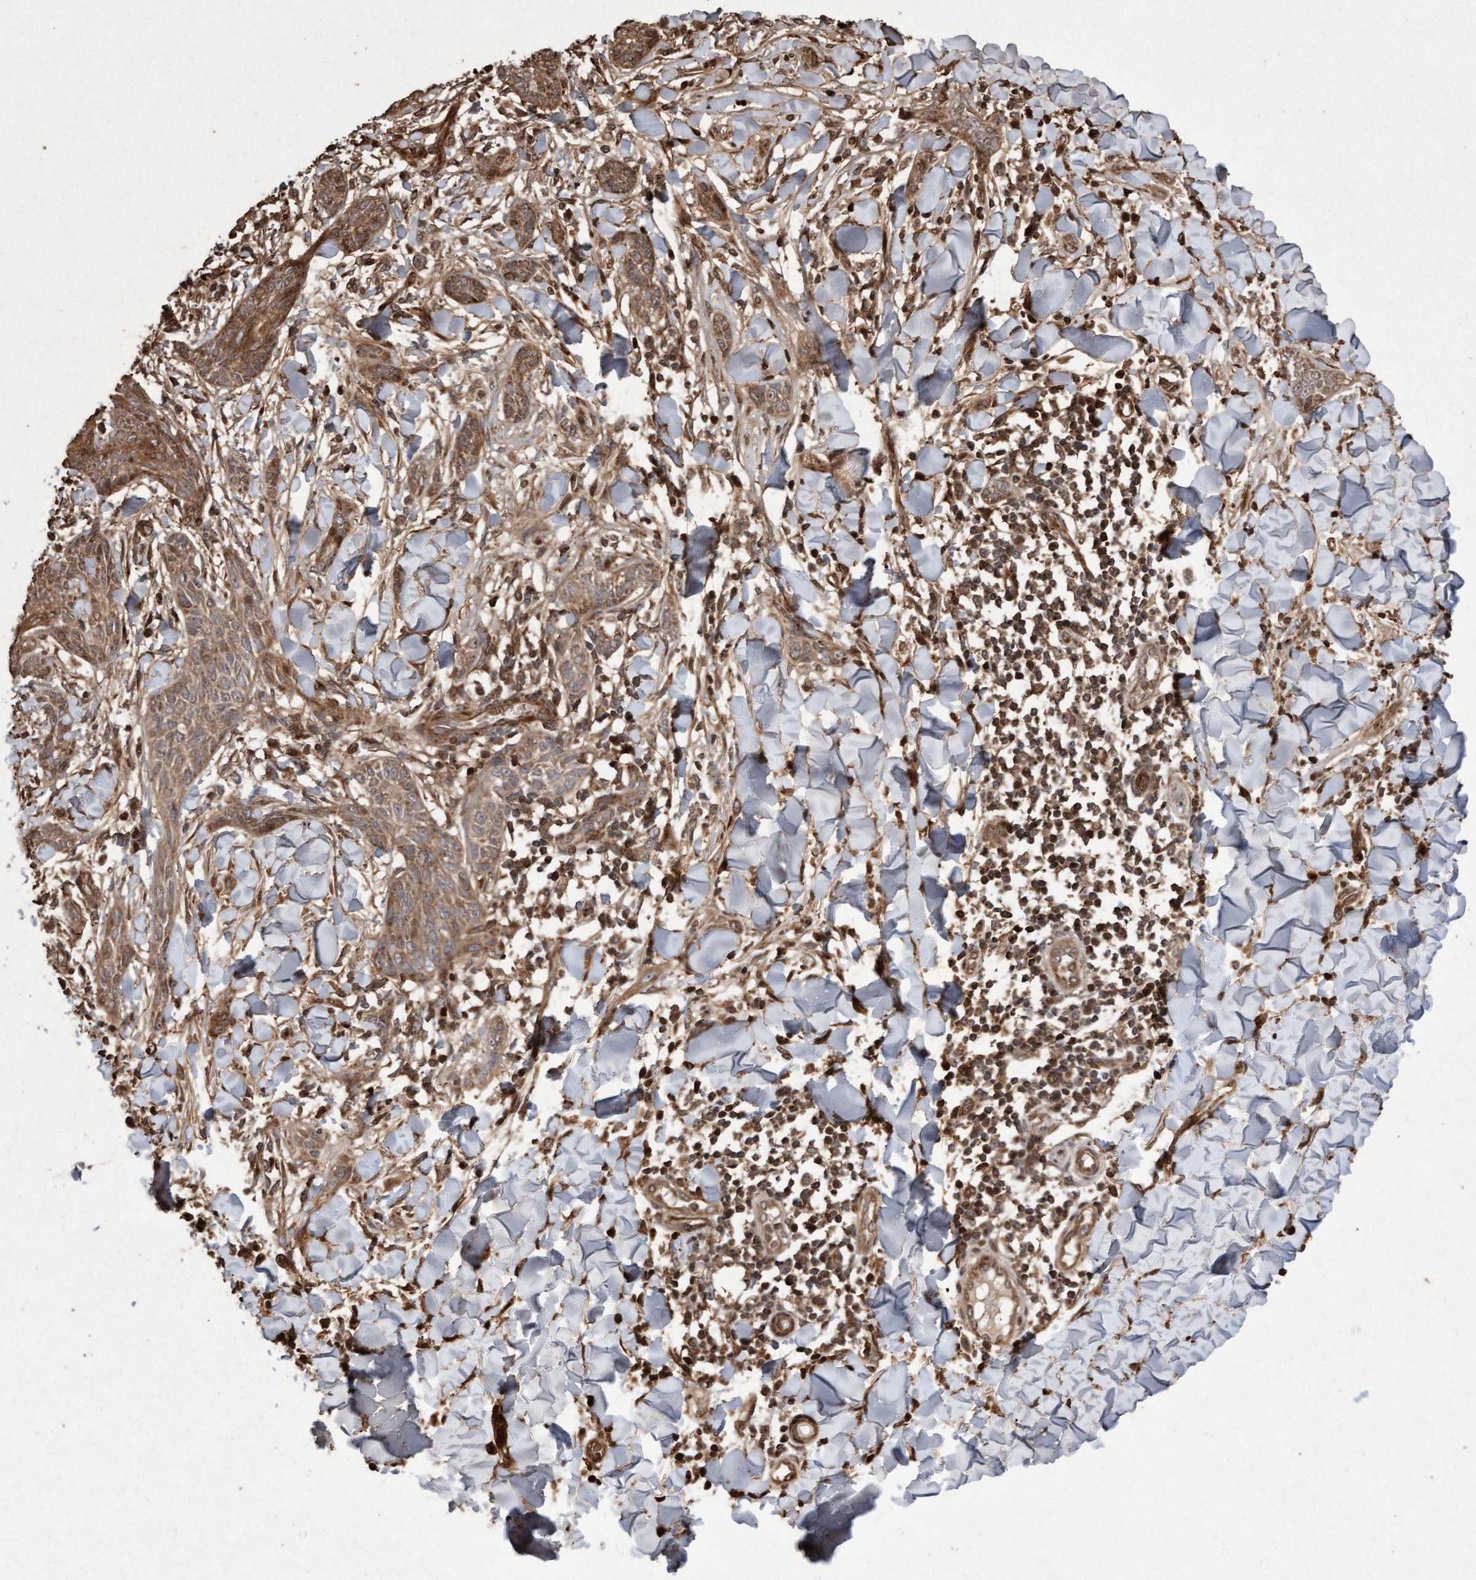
{"staining": {"intensity": "weak", "quantity": ">75%", "location": "cytoplasmic/membranous"}, "tissue": "skin cancer", "cell_type": "Tumor cells", "image_type": "cancer", "snomed": [{"axis": "morphology", "description": "Basal cell carcinoma"}, {"axis": "topography", "description": "Skin"}], "caption": "Protein staining displays weak cytoplasmic/membranous positivity in approximately >75% of tumor cells in skin cancer (basal cell carcinoma).", "gene": "OSBP2", "patient": {"sex": "female", "age": 59}}